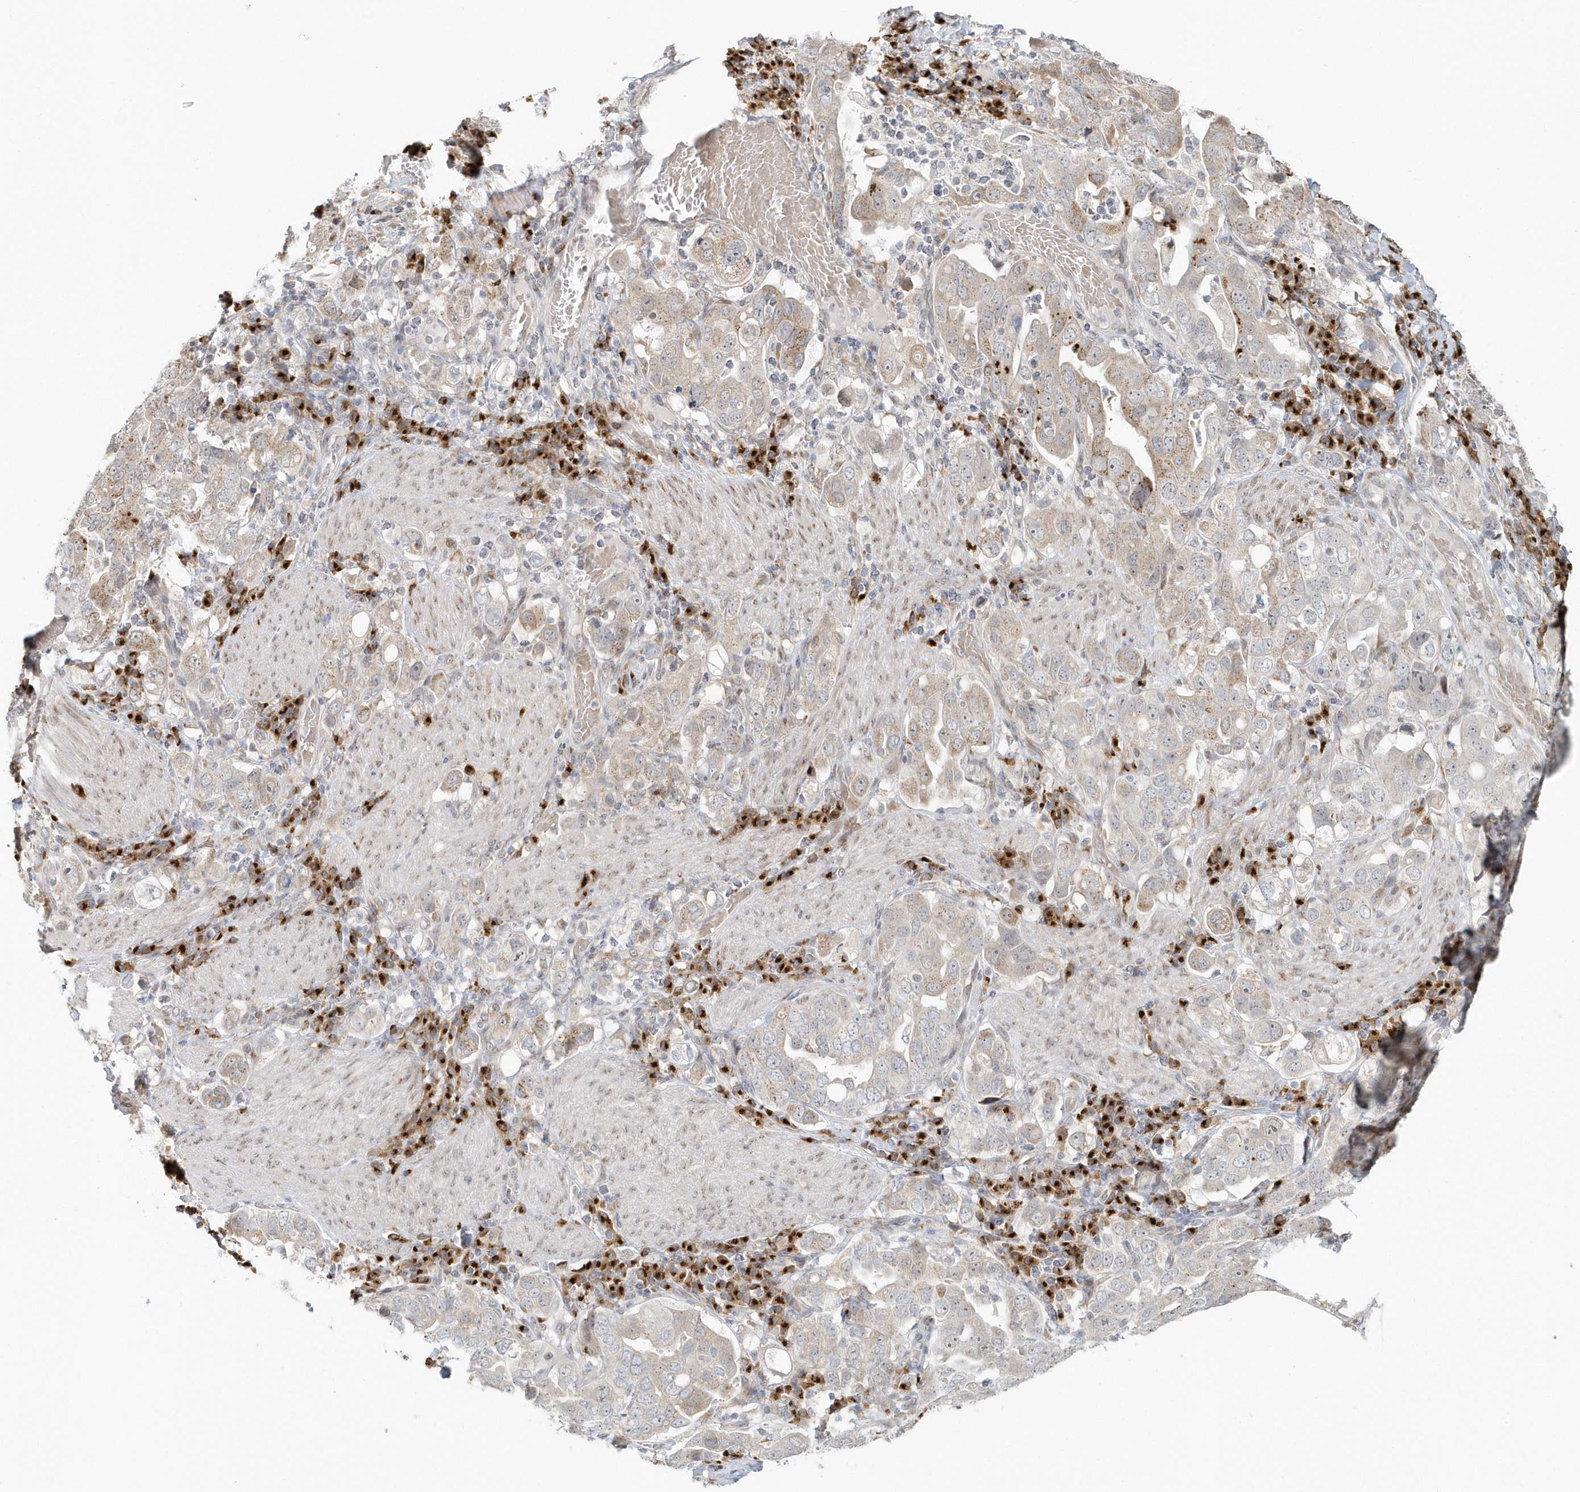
{"staining": {"intensity": "weak", "quantity": "25%-75%", "location": "cytoplasmic/membranous"}, "tissue": "stomach cancer", "cell_type": "Tumor cells", "image_type": "cancer", "snomed": [{"axis": "morphology", "description": "Adenocarcinoma, NOS"}, {"axis": "topography", "description": "Stomach, upper"}], "caption": "A brown stain shows weak cytoplasmic/membranous positivity of a protein in human stomach cancer (adenocarcinoma) tumor cells. (Brightfield microscopy of DAB IHC at high magnification).", "gene": "DHFR", "patient": {"sex": "male", "age": 62}}